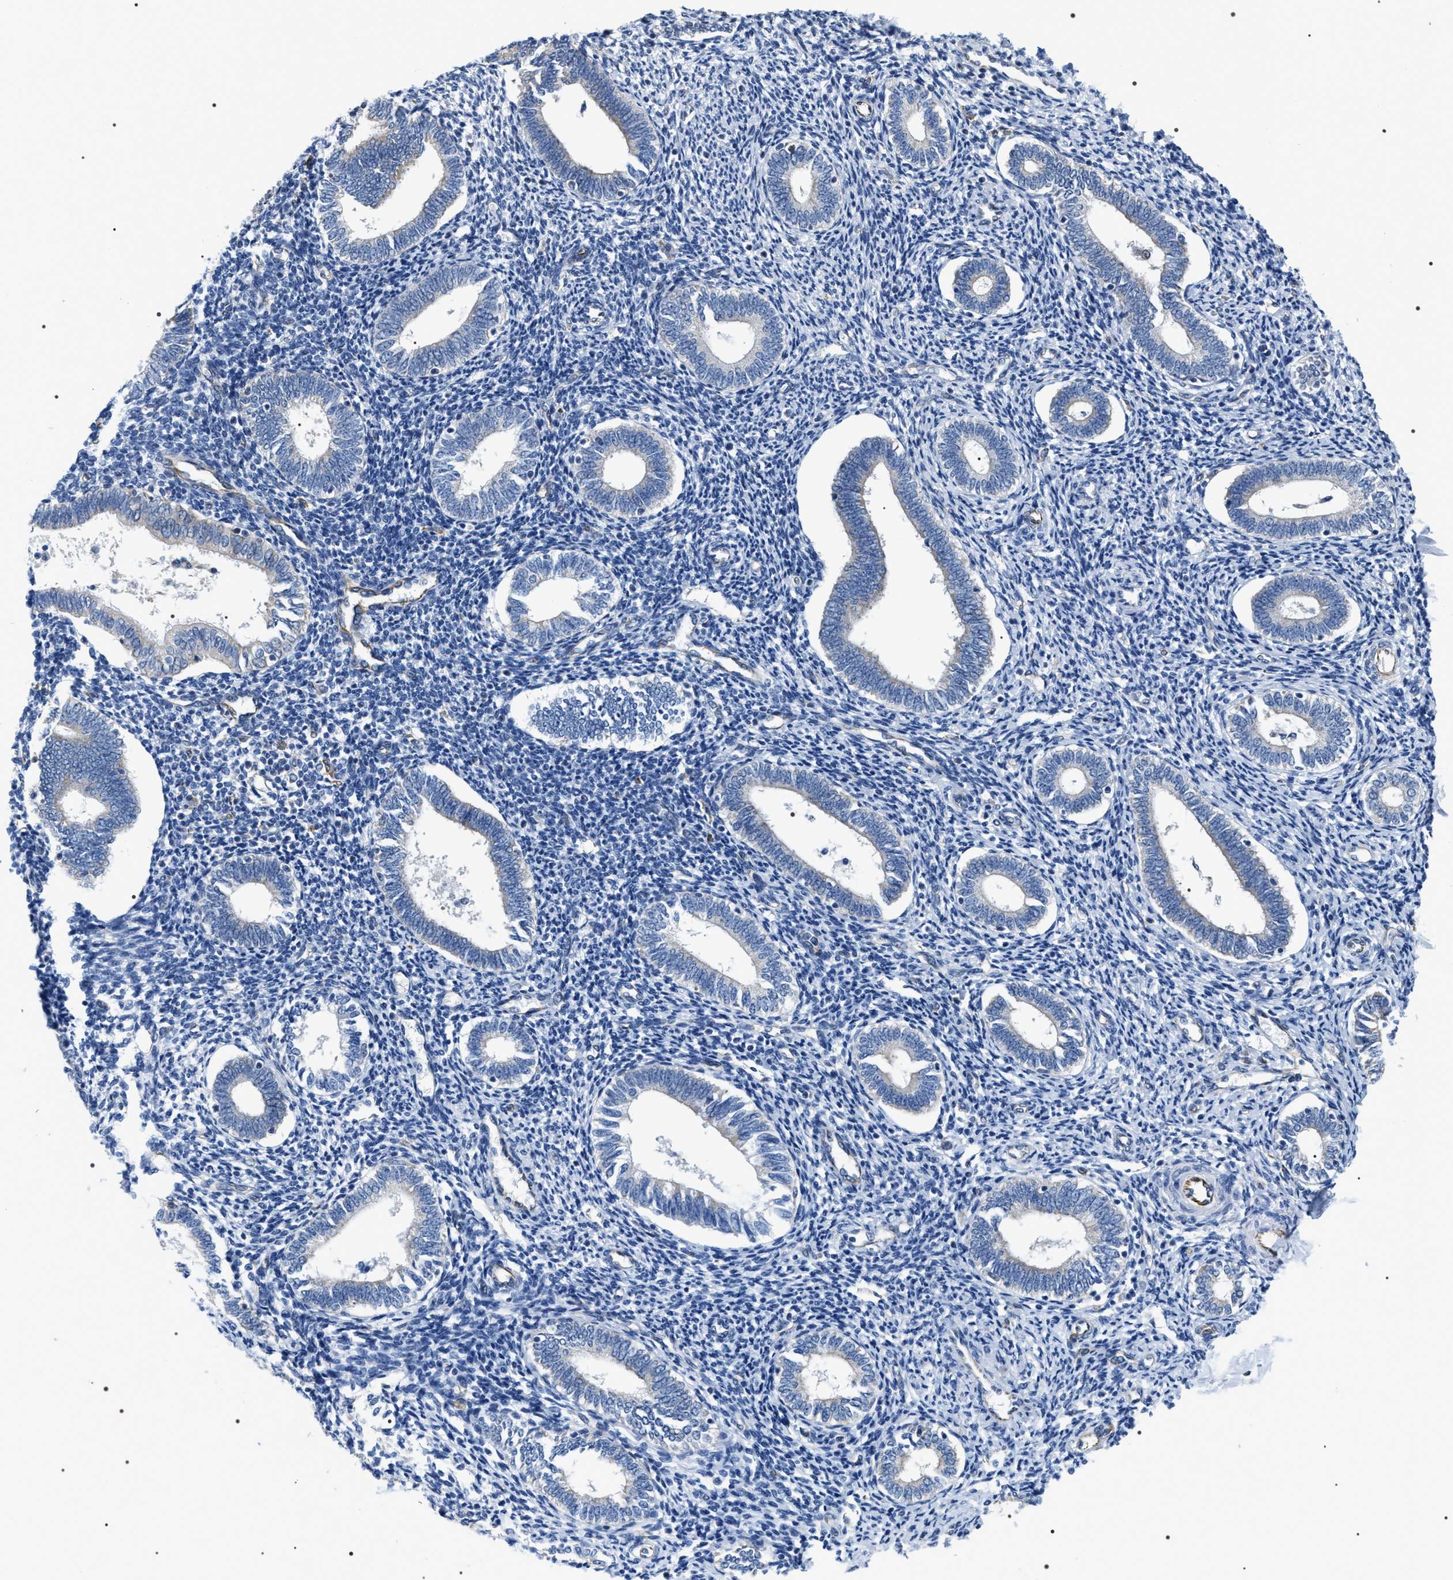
{"staining": {"intensity": "negative", "quantity": "none", "location": "none"}, "tissue": "endometrium", "cell_type": "Cells in endometrial stroma", "image_type": "normal", "snomed": [{"axis": "morphology", "description": "Normal tissue, NOS"}, {"axis": "topography", "description": "Endometrium"}], "caption": "A high-resolution image shows IHC staining of normal endometrium, which shows no significant staining in cells in endometrial stroma.", "gene": "PKD1L1", "patient": {"sex": "female", "age": 41}}